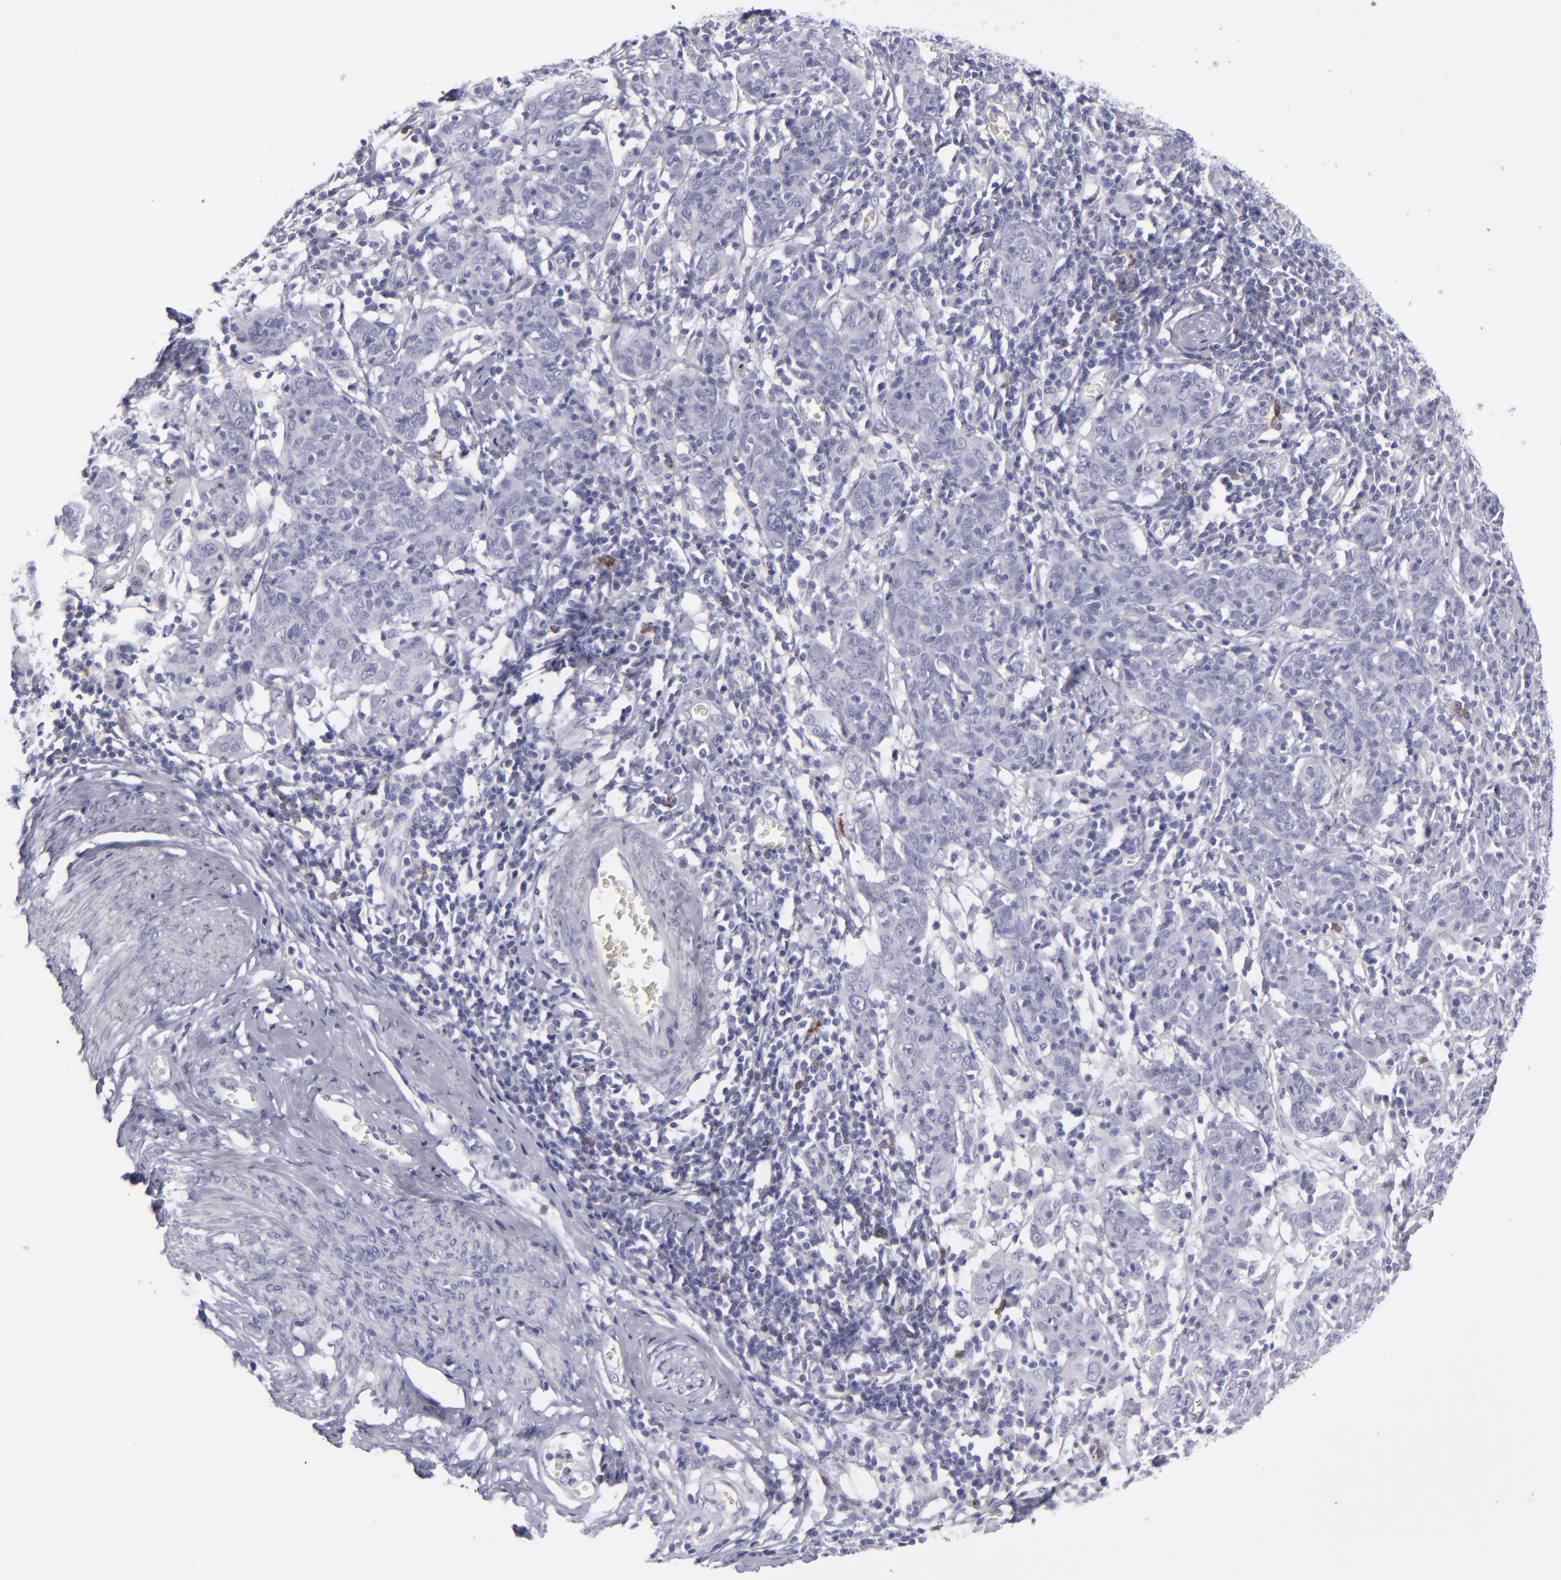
{"staining": {"intensity": "negative", "quantity": "none", "location": "none"}, "tissue": "cervical cancer", "cell_type": "Tumor cells", "image_type": "cancer", "snomed": [{"axis": "morphology", "description": "Normal tissue, NOS"}, {"axis": "morphology", "description": "Squamous cell carcinoma, NOS"}, {"axis": "topography", "description": "Cervix"}], "caption": "Image shows no significant protein positivity in tumor cells of cervical cancer.", "gene": "CD22", "patient": {"sex": "female", "age": 67}}